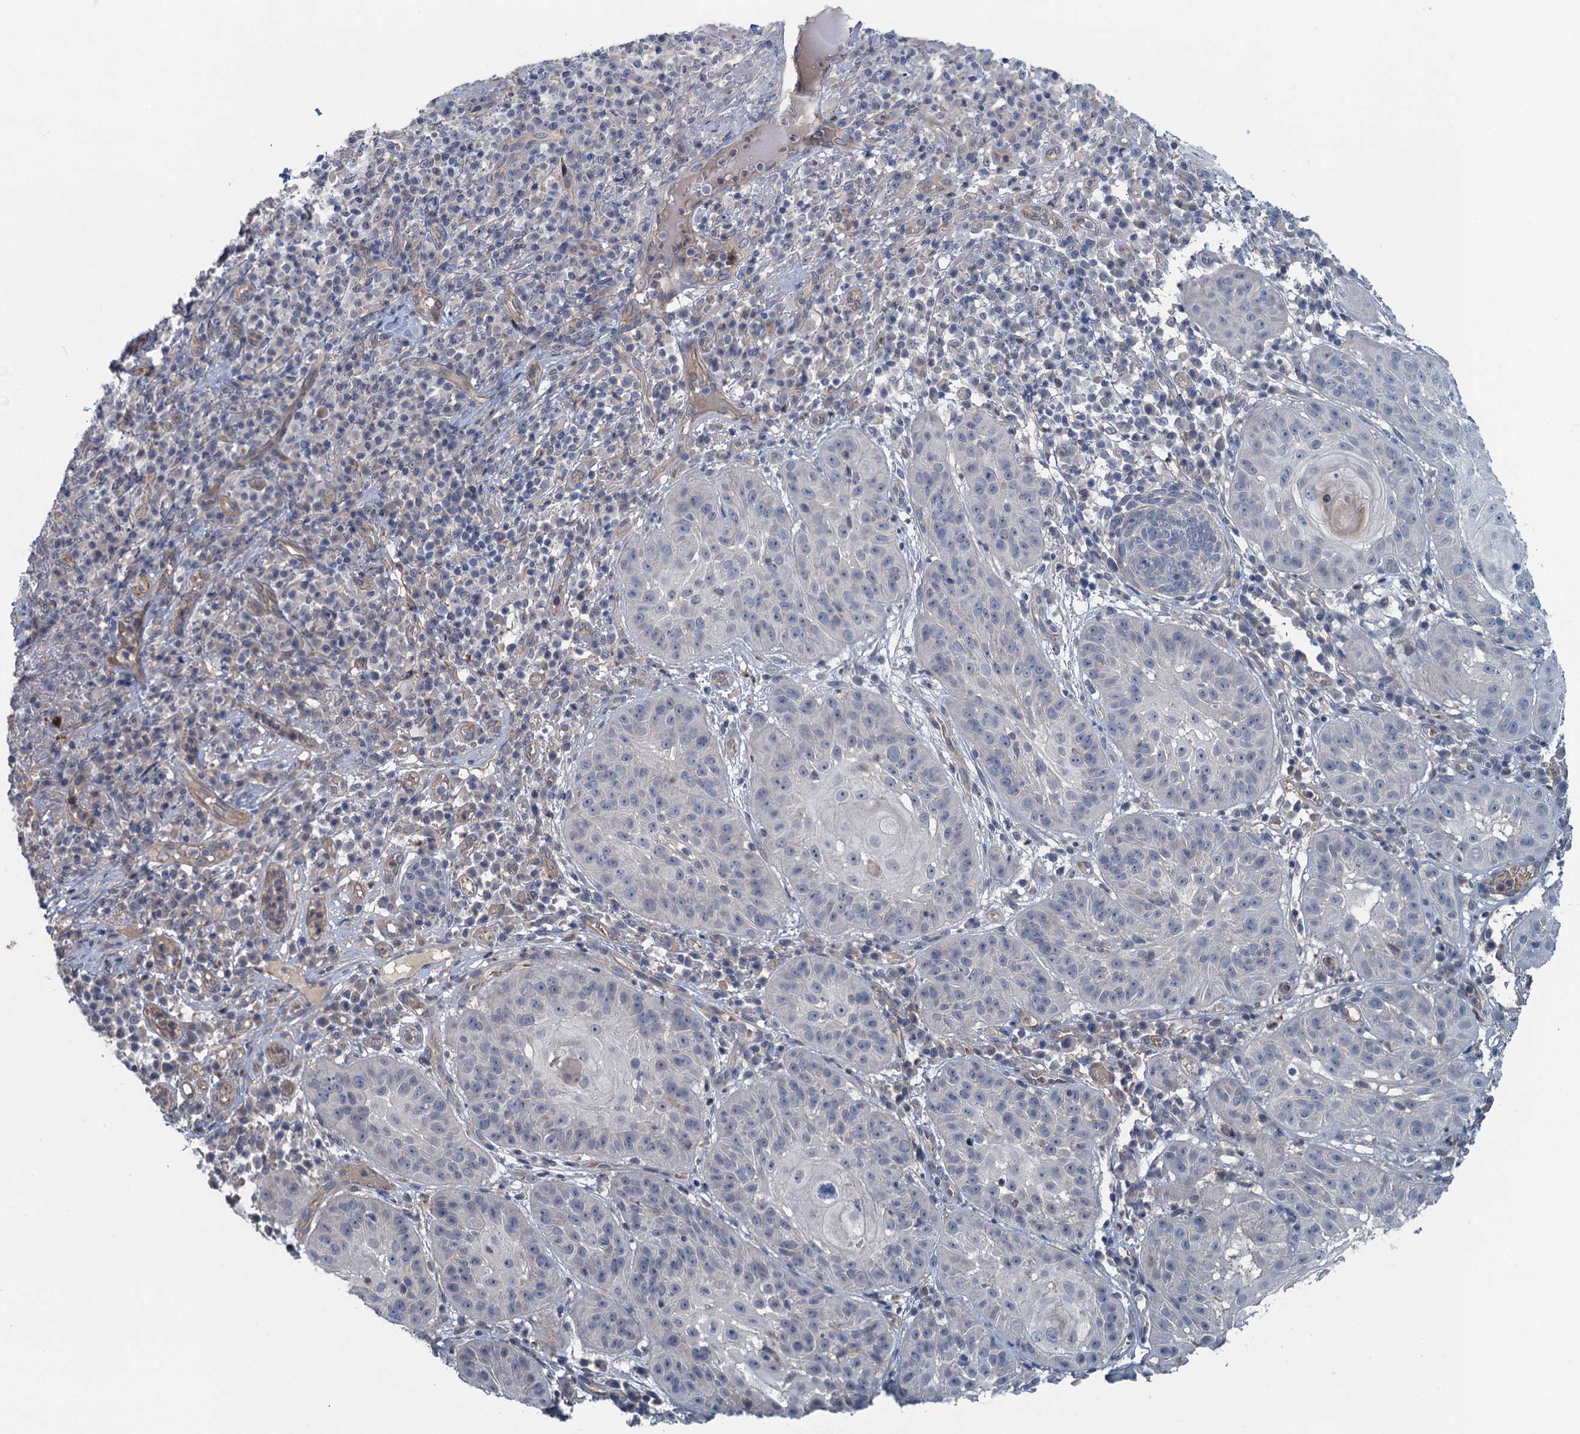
{"staining": {"intensity": "negative", "quantity": "none", "location": "none"}, "tissue": "skin cancer", "cell_type": "Tumor cells", "image_type": "cancer", "snomed": [{"axis": "morphology", "description": "Normal tissue, NOS"}, {"axis": "morphology", "description": "Basal cell carcinoma"}, {"axis": "topography", "description": "Skin"}], "caption": "Skin cancer (basal cell carcinoma) was stained to show a protein in brown. There is no significant expression in tumor cells. (DAB immunohistochemistry (IHC), high magnification).", "gene": "MYO16", "patient": {"sex": "male", "age": 93}}